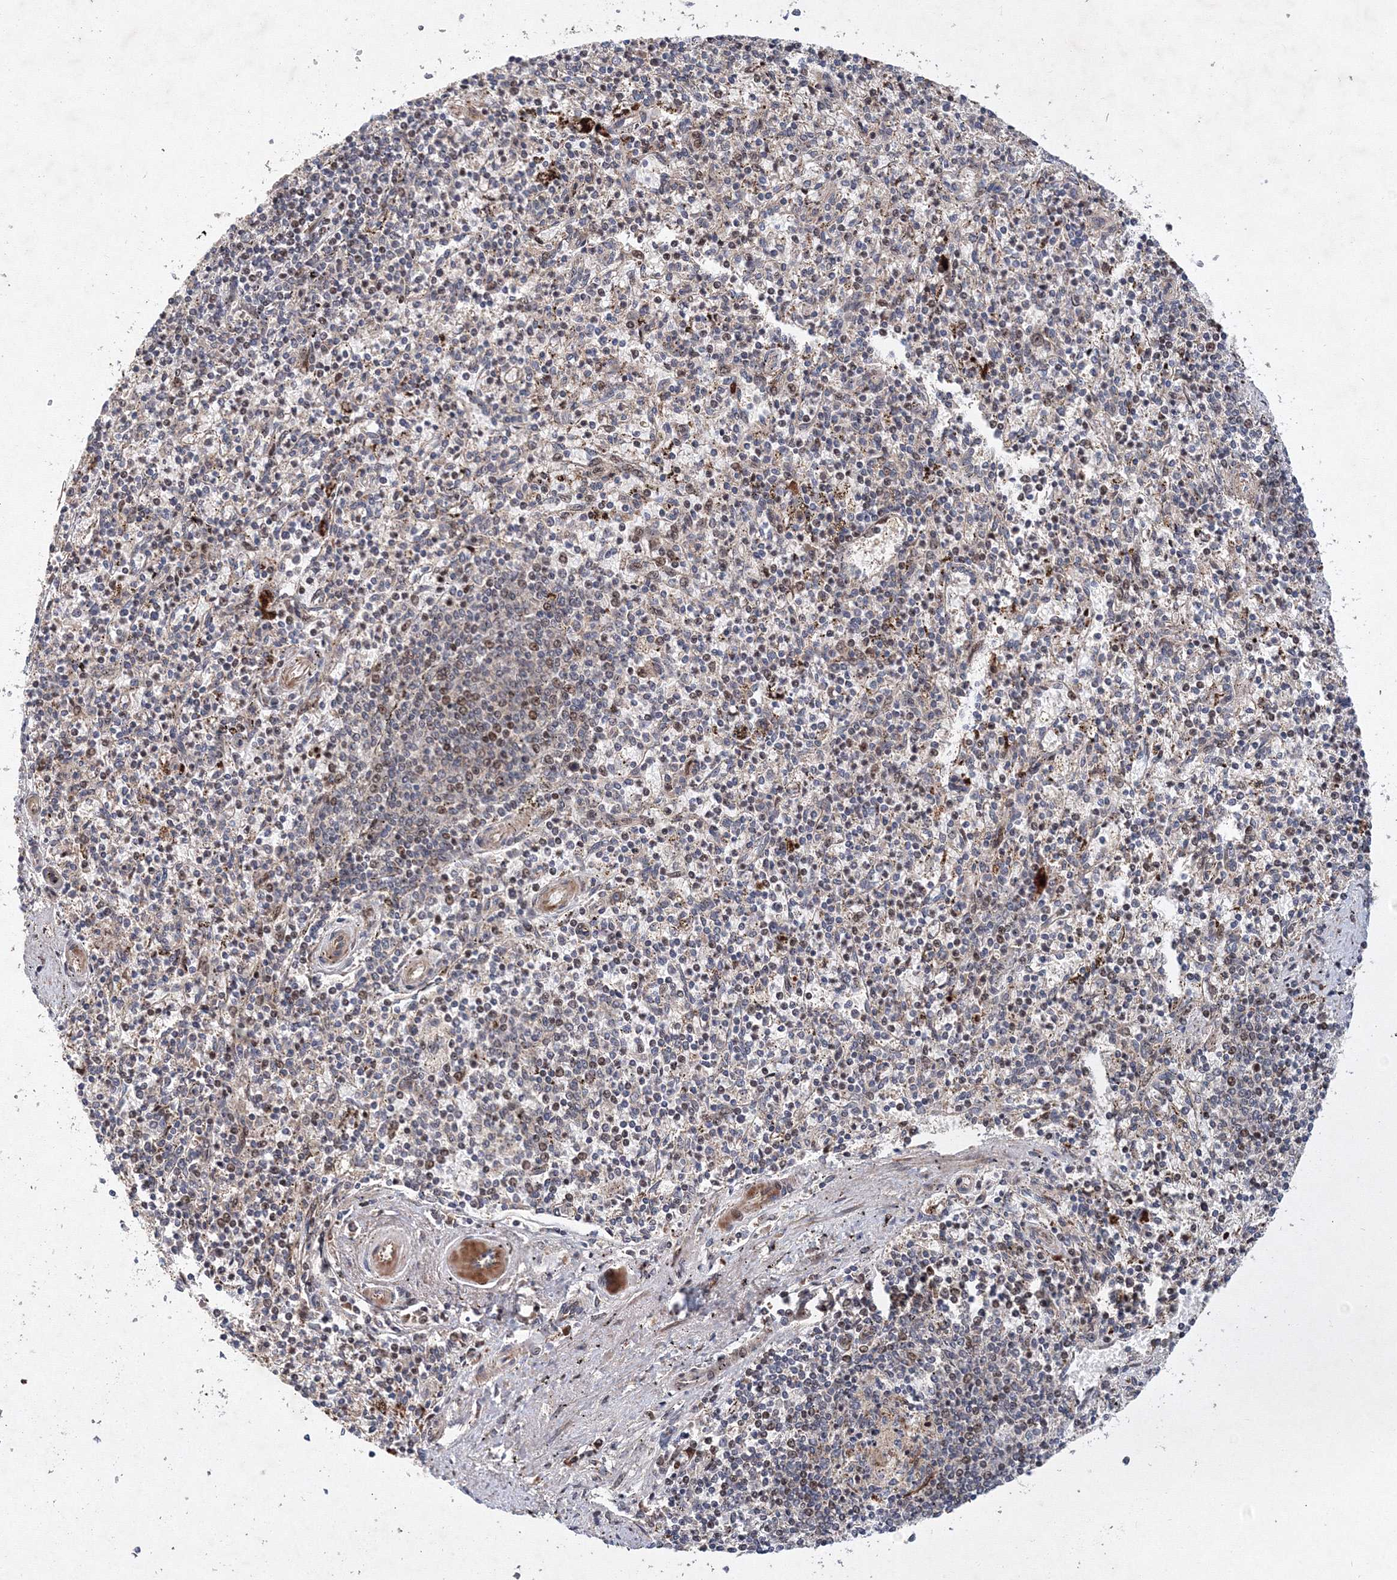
{"staining": {"intensity": "moderate", "quantity": "25%-75%", "location": "nuclear"}, "tissue": "spleen", "cell_type": "Cells in red pulp", "image_type": "normal", "snomed": [{"axis": "morphology", "description": "Normal tissue, NOS"}, {"axis": "topography", "description": "Spleen"}], "caption": "This image displays unremarkable spleen stained with immunohistochemistry to label a protein in brown. The nuclear of cells in red pulp show moderate positivity for the protein. Nuclei are counter-stained blue.", "gene": "ANKAR", "patient": {"sex": "male", "age": 72}}